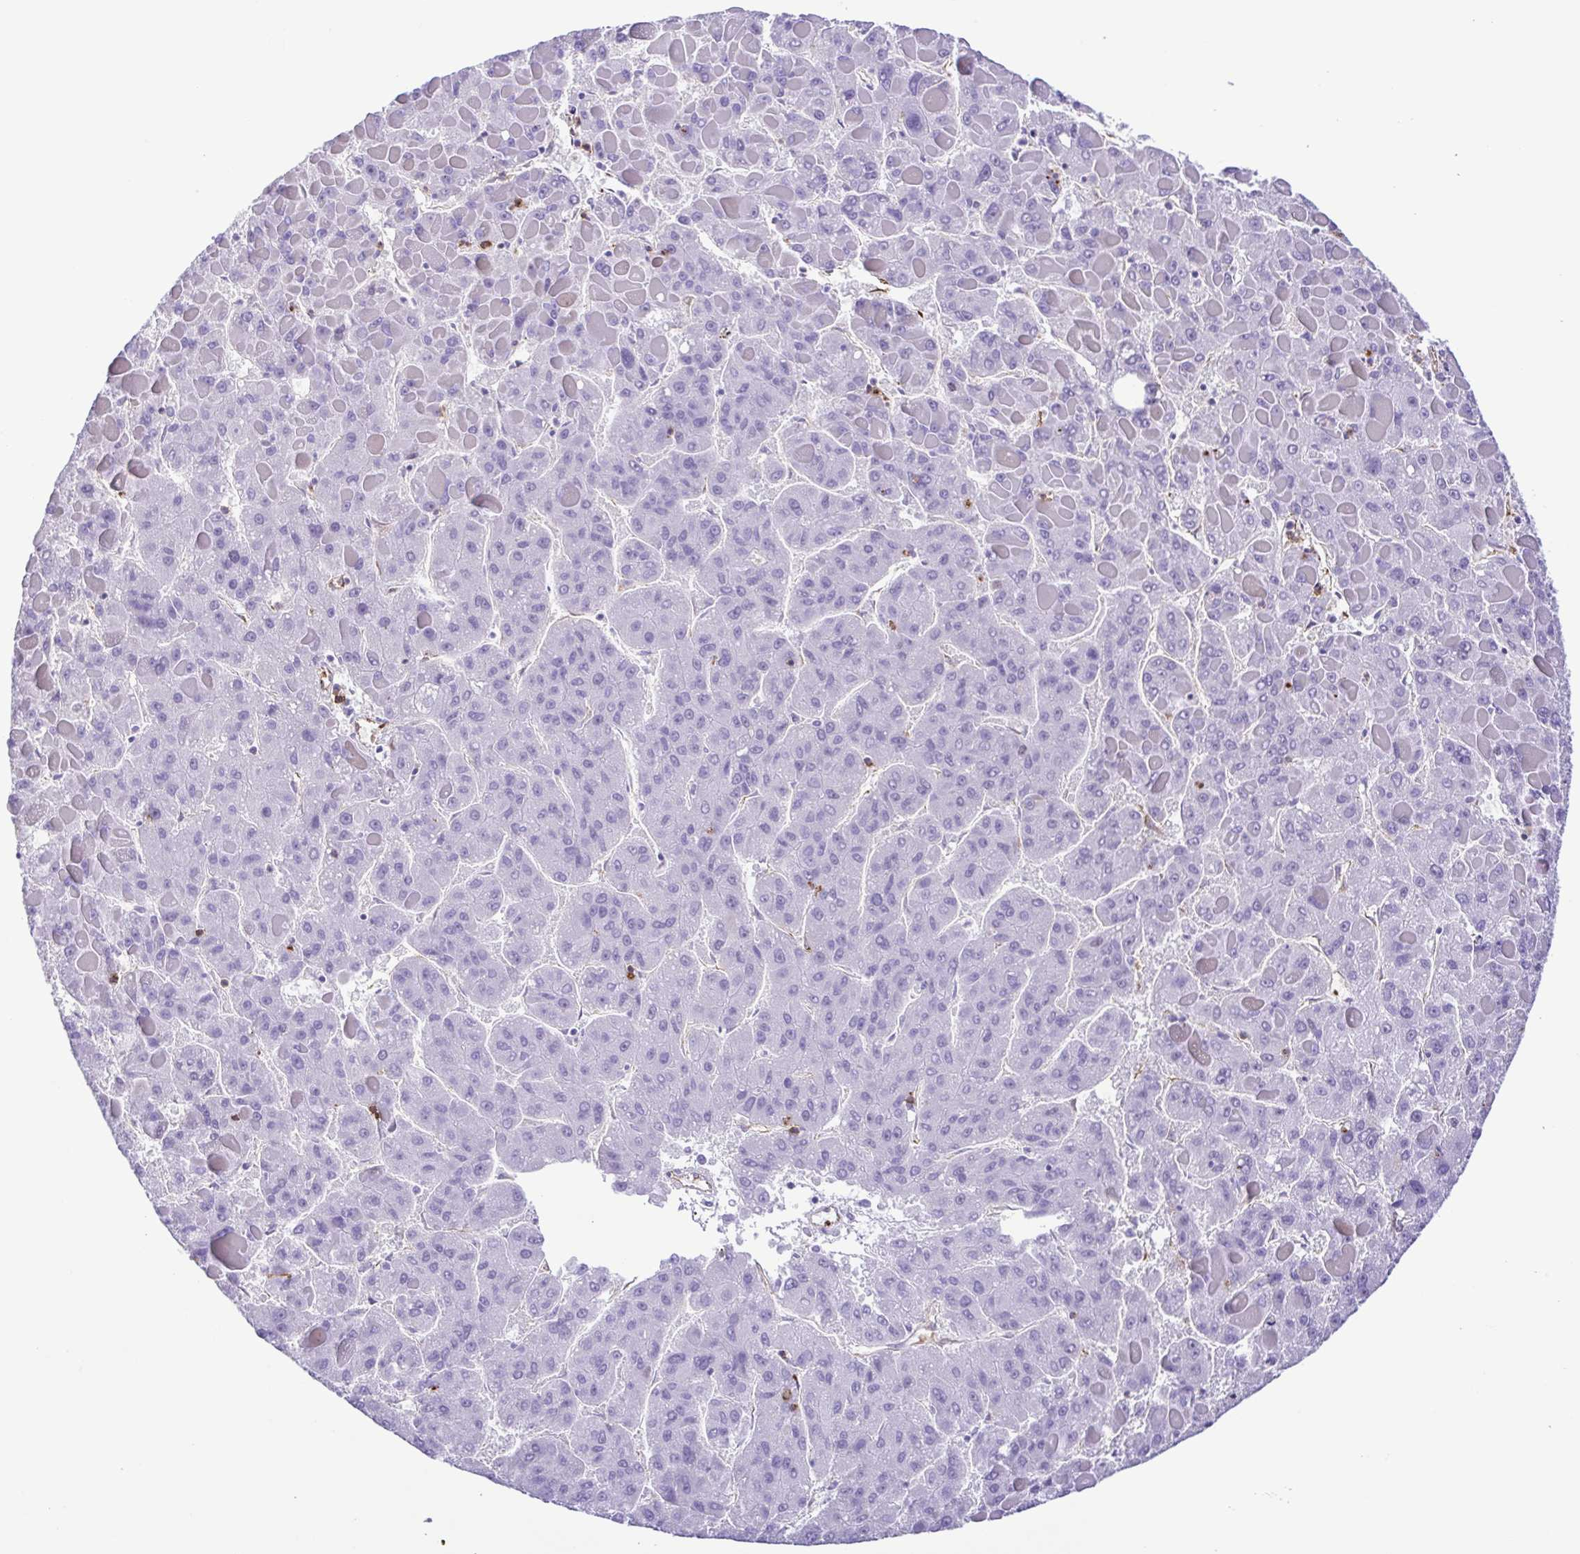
{"staining": {"intensity": "negative", "quantity": "none", "location": "none"}, "tissue": "liver cancer", "cell_type": "Tumor cells", "image_type": "cancer", "snomed": [{"axis": "morphology", "description": "Carcinoma, Hepatocellular, NOS"}, {"axis": "topography", "description": "Liver"}], "caption": "Micrograph shows no protein positivity in tumor cells of liver cancer tissue.", "gene": "DCLK2", "patient": {"sex": "female", "age": 82}}